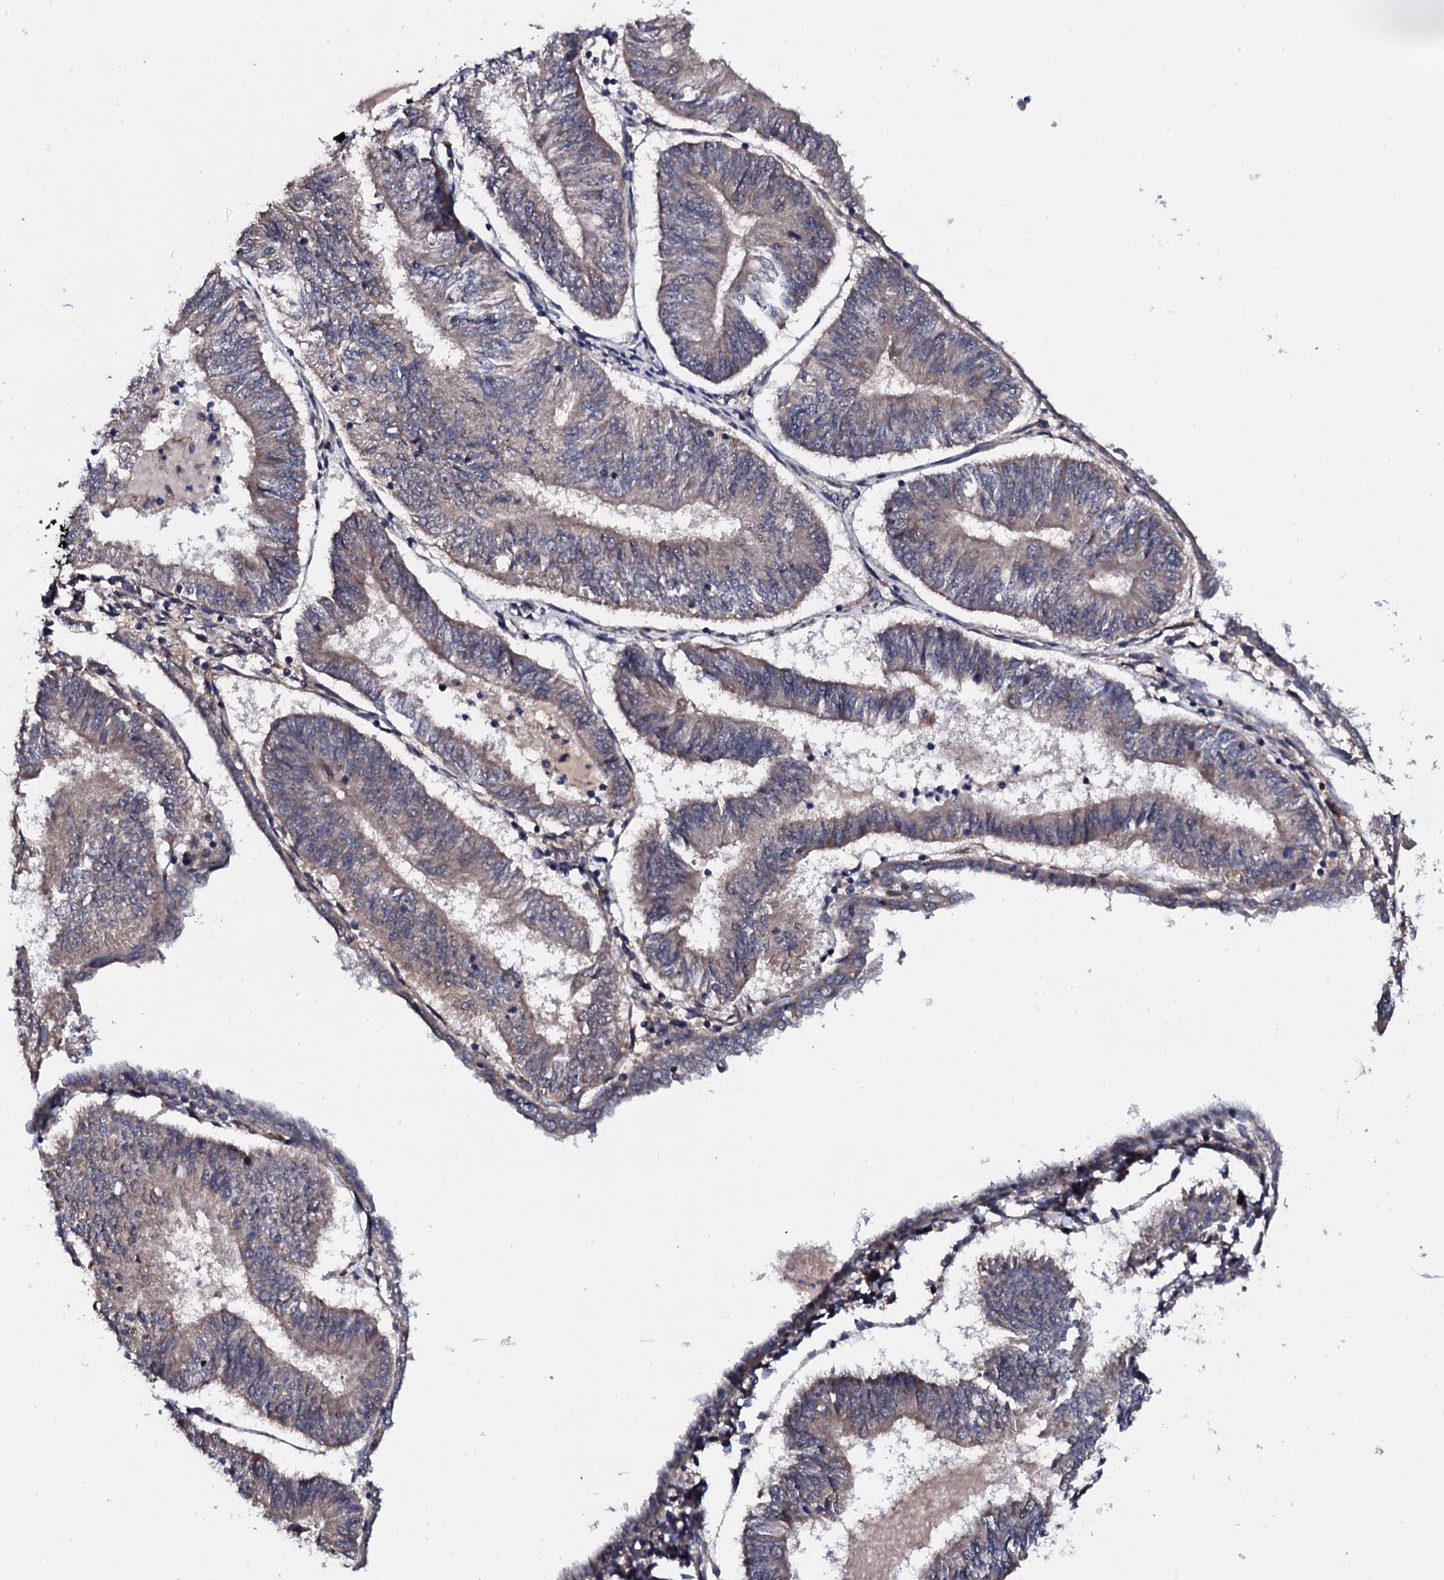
{"staining": {"intensity": "weak", "quantity": "<25%", "location": "cytoplasmic/membranous"}, "tissue": "endometrial cancer", "cell_type": "Tumor cells", "image_type": "cancer", "snomed": [{"axis": "morphology", "description": "Adenocarcinoma, NOS"}, {"axis": "topography", "description": "Endometrium"}], "caption": "An image of human endometrial cancer is negative for staining in tumor cells. (Brightfield microscopy of DAB (3,3'-diaminobenzidine) IHC at high magnification).", "gene": "IP6K1", "patient": {"sex": "female", "age": 58}}